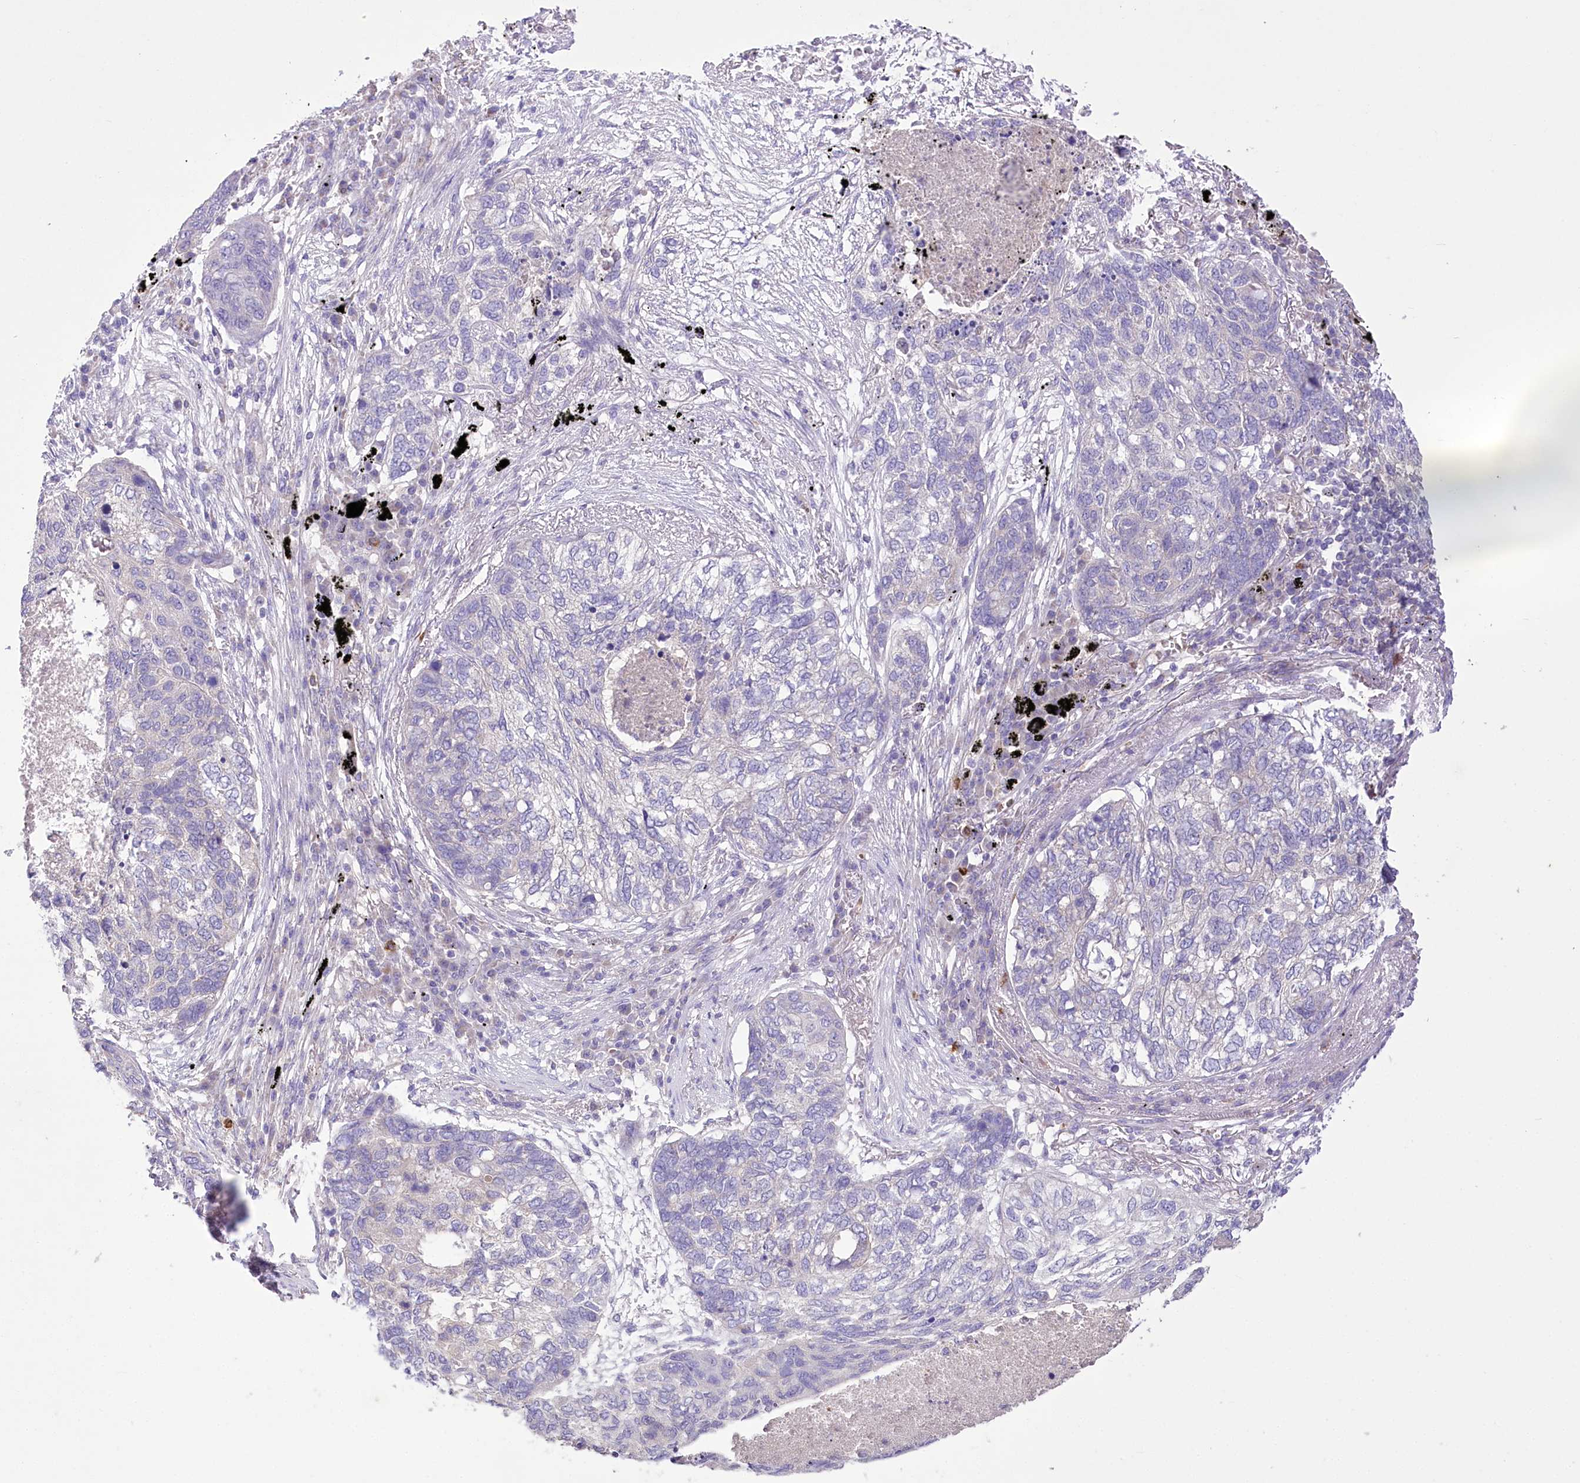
{"staining": {"intensity": "negative", "quantity": "none", "location": "none"}, "tissue": "lung cancer", "cell_type": "Tumor cells", "image_type": "cancer", "snomed": [{"axis": "morphology", "description": "Squamous cell carcinoma, NOS"}, {"axis": "topography", "description": "Lung"}], "caption": "Immunohistochemical staining of human squamous cell carcinoma (lung) demonstrates no significant positivity in tumor cells.", "gene": "PRSS53", "patient": {"sex": "female", "age": 63}}